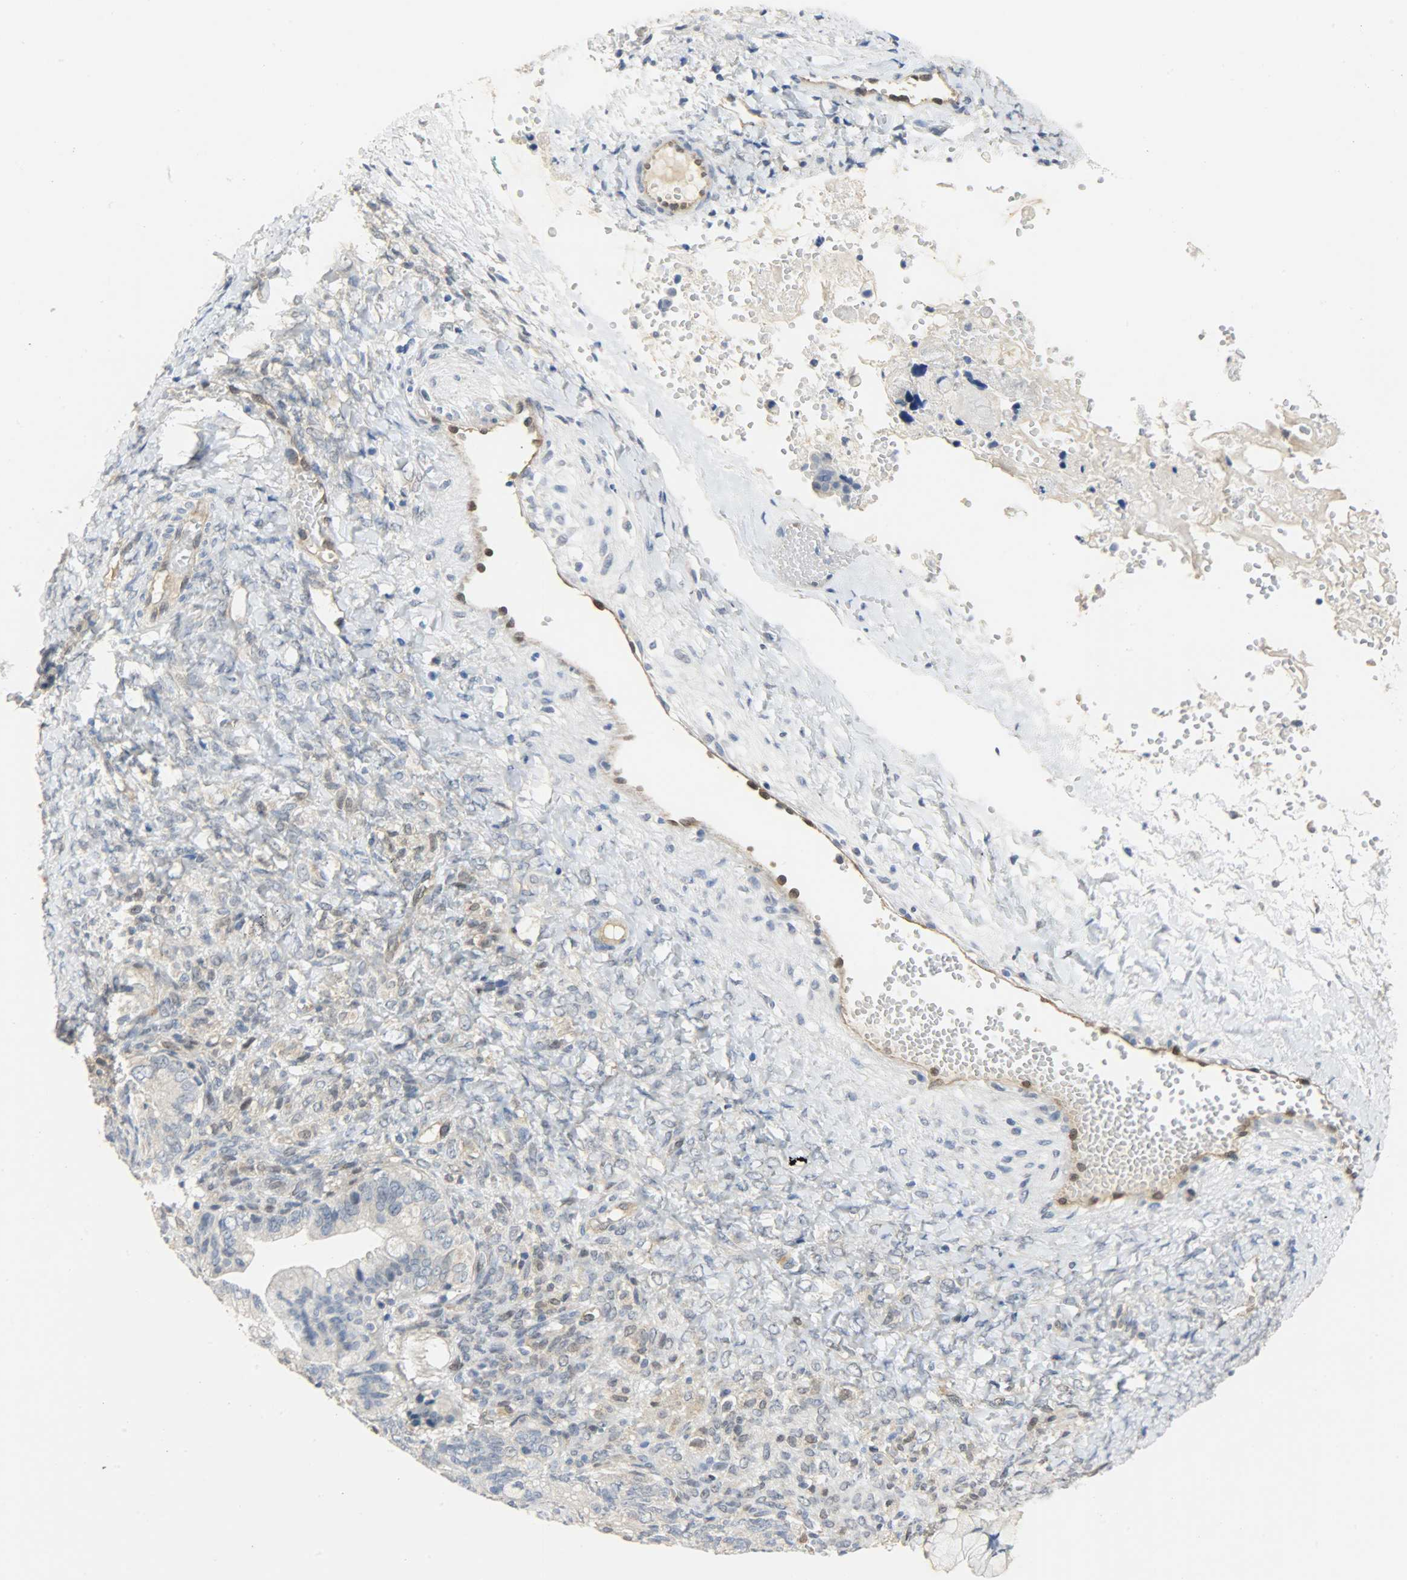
{"staining": {"intensity": "negative", "quantity": "none", "location": "none"}, "tissue": "ovarian cancer", "cell_type": "Tumor cells", "image_type": "cancer", "snomed": [{"axis": "morphology", "description": "Cystadenocarcinoma, mucinous, NOS"}, {"axis": "topography", "description": "Ovary"}], "caption": "Immunohistochemistry (IHC) of ovarian cancer reveals no expression in tumor cells.", "gene": "FKBP1A", "patient": {"sex": "female", "age": 36}}